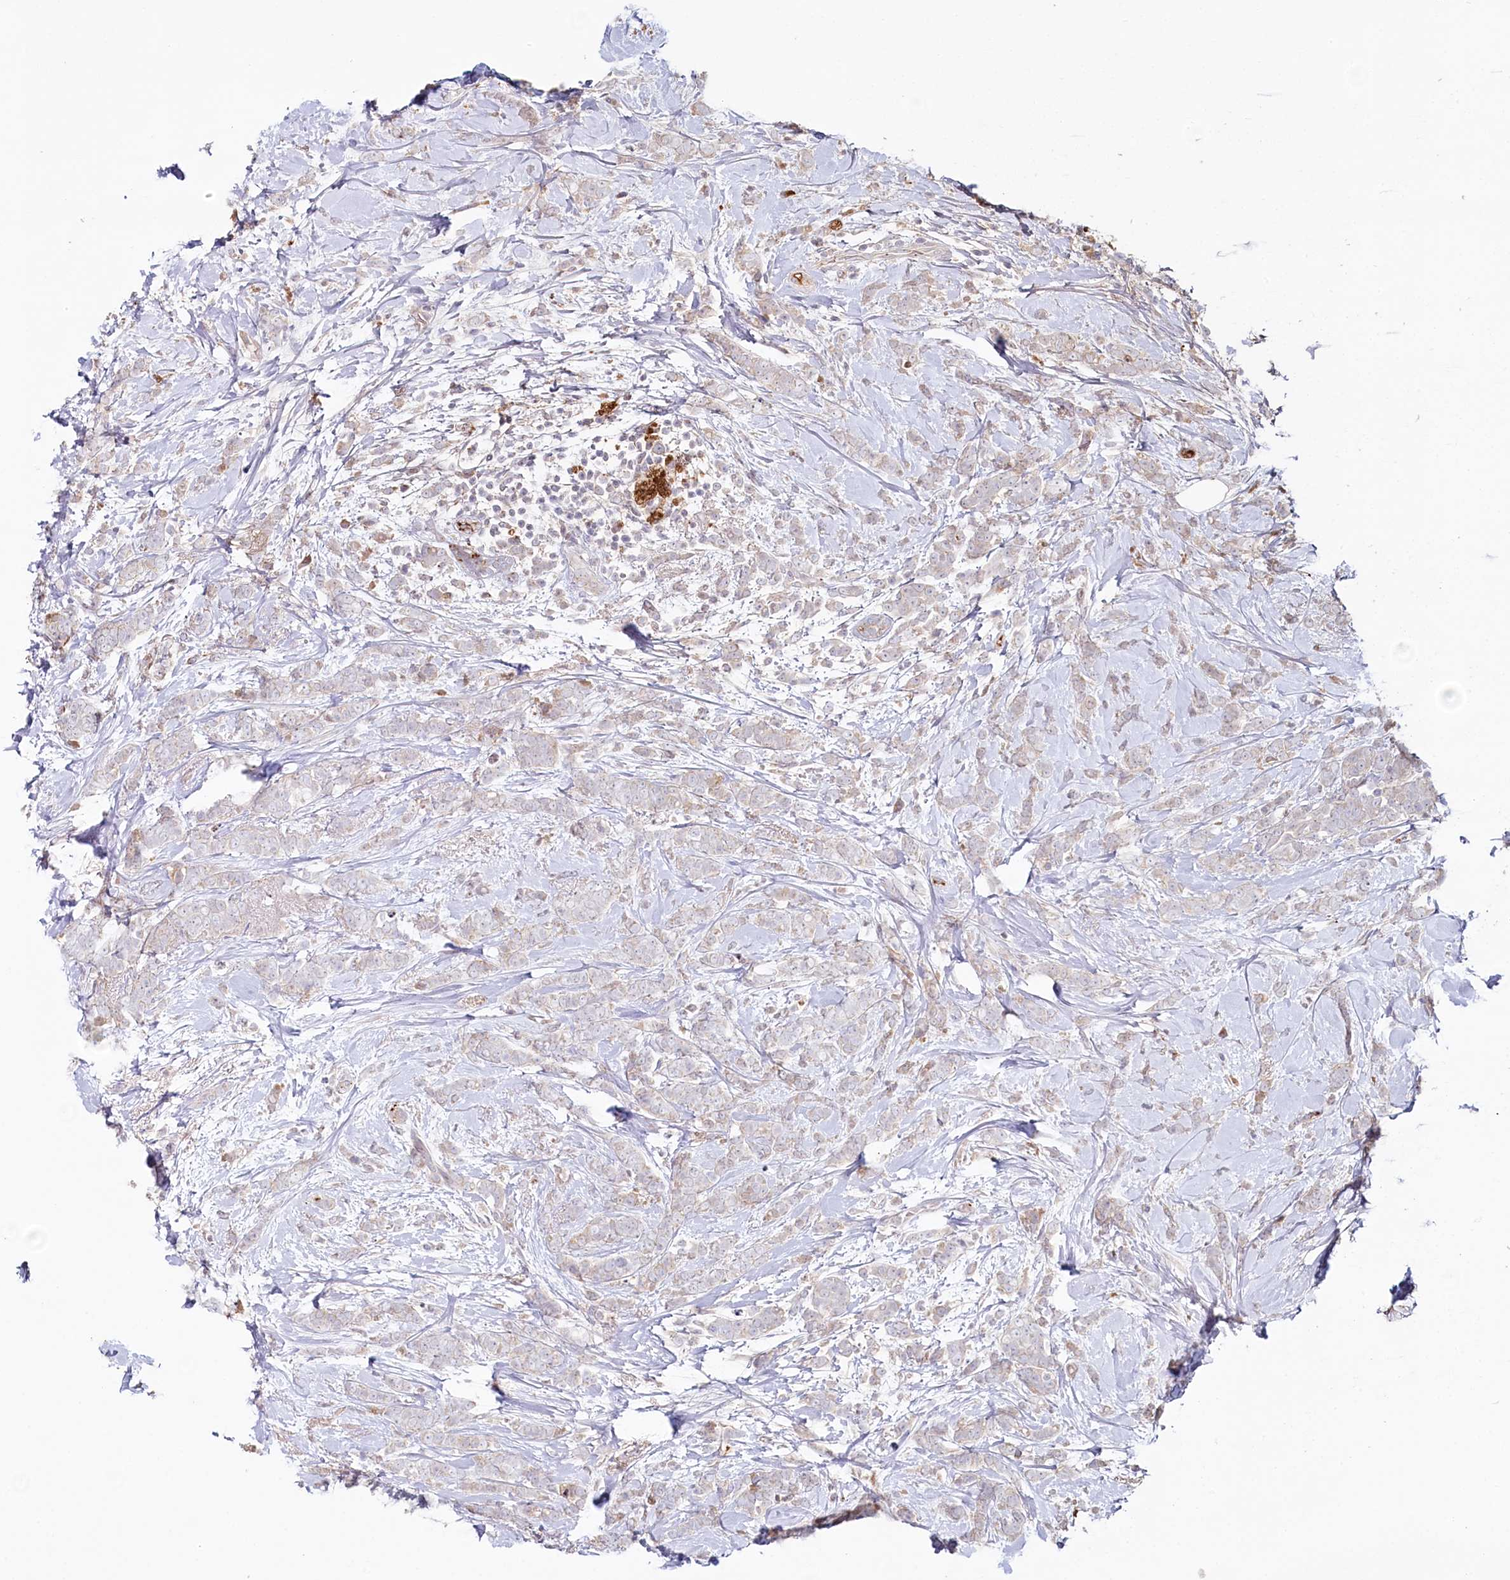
{"staining": {"intensity": "negative", "quantity": "none", "location": "none"}, "tissue": "breast cancer", "cell_type": "Tumor cells", "image_type": "cancer", "snomed": [{"axis": "morphology", "description": "Lobular carcinoma"}, {"axis": "topography", "description": "Breast"}], "caption": "Immunohistochemistry (IHC) micrograph of neoplastic tissue: human breast cancer stained with DAB displays no significant protein staining in tumor cells. The staining was performed using DAB (3,3'-diaminobenzidine) to visualize the protein expression in brown, while the nuclei were stained in blue with hematoxylin (Magnification: 20x).", "gene": "PSAPL1", "patient": {"sex": "female", "age": 58}}